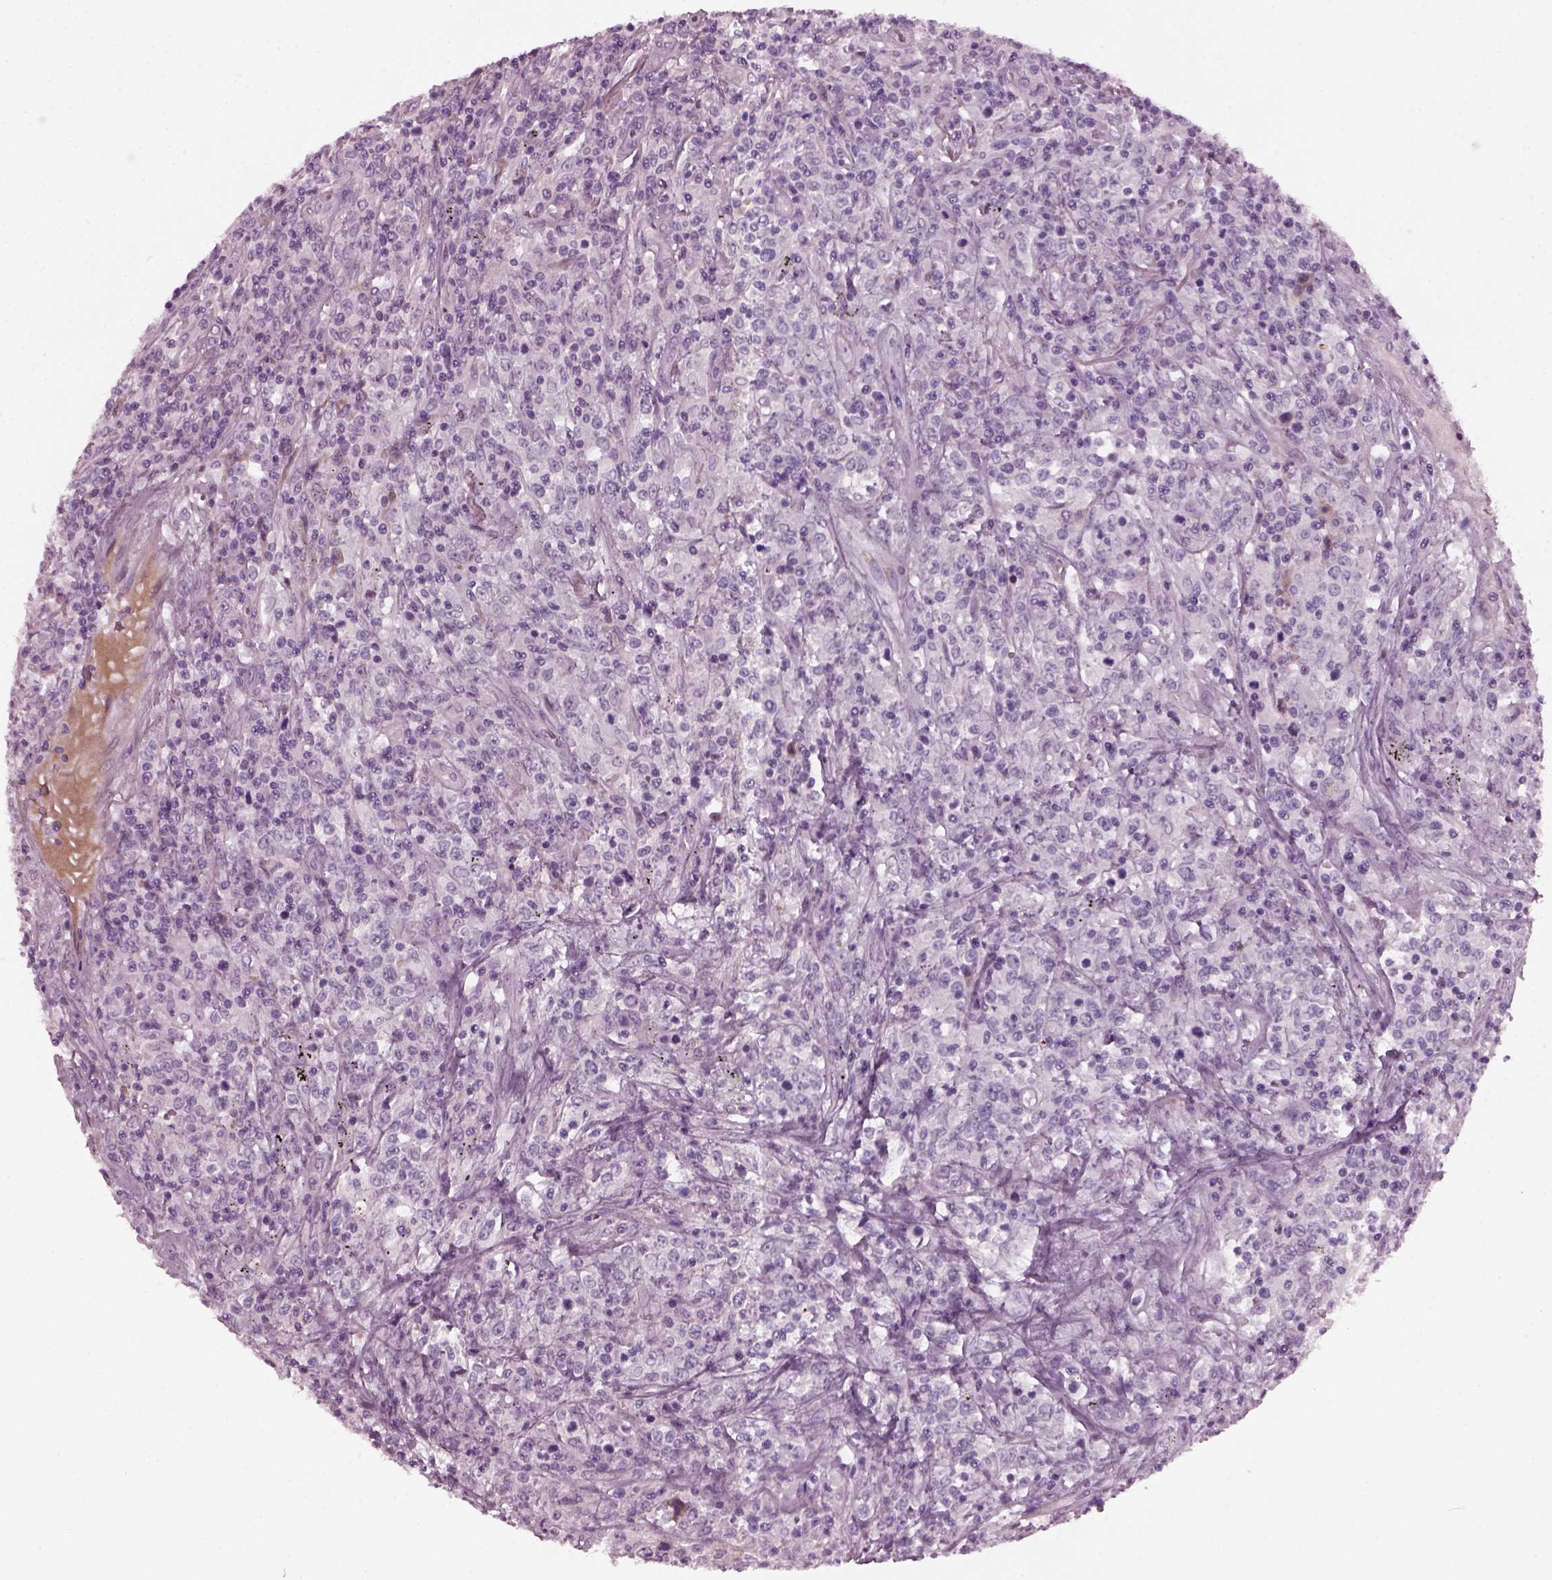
{"staining": {"intensity": "negative", "quantity": "none", "location": "none"}, "tissue": "lymphoma", "cell_type": "Tumor cells", "image_type": "cancer", "snomed": [{"axis": "morphology", "description": "Malignant lymphoma, non-Hodgkin's type, High grade"}, {"axis": "topography", "description": "Lung"}], "caption": "Photomicrograph shows no significant protein positivity in tumor cells of lymphoma.", "gene": "DPYSL5", "patient": {"sex": "male", "age": 79}}